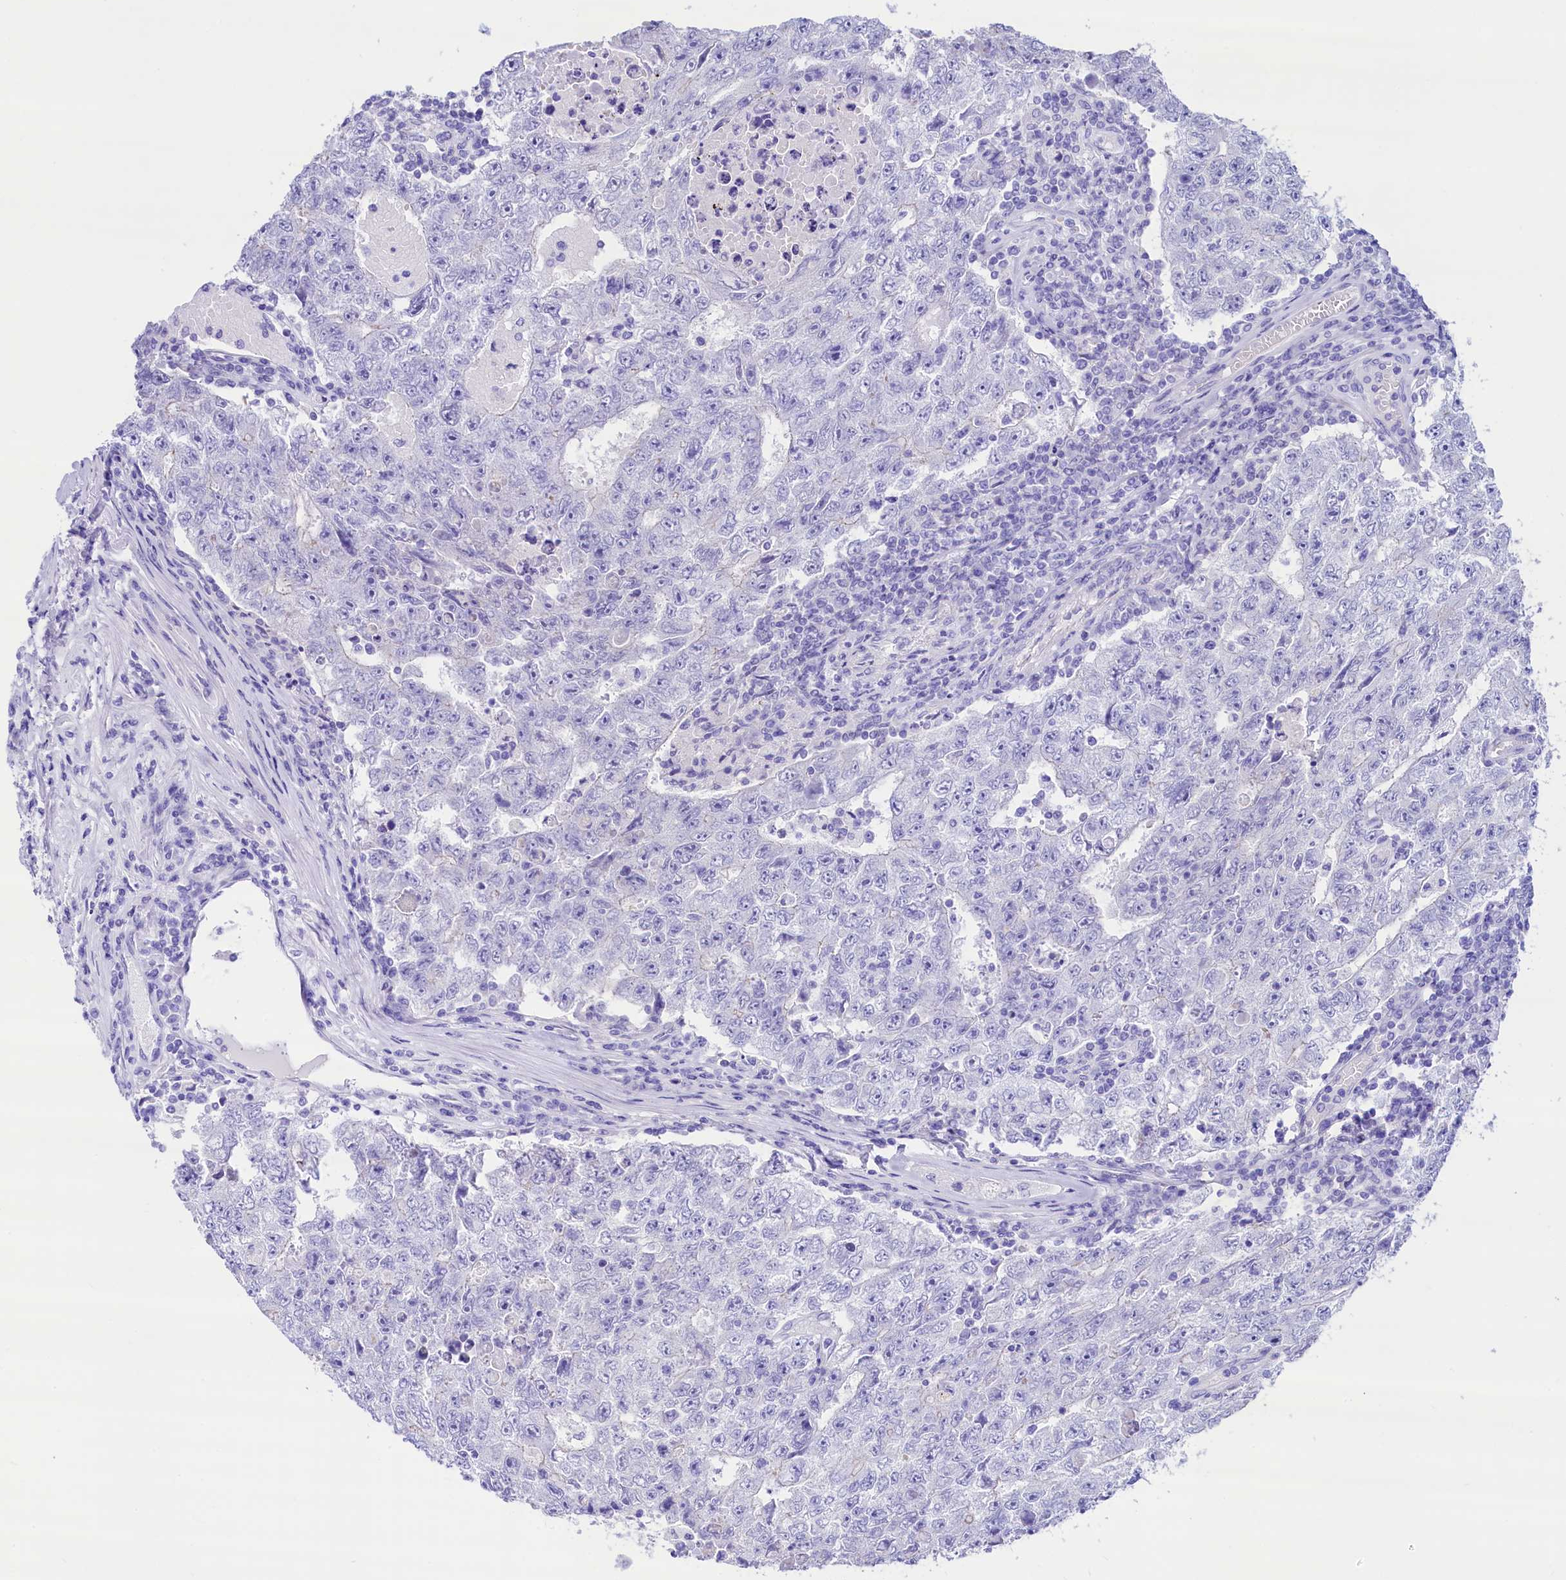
{"staining": {"intensity": "negative", "quantity": "none", "location": "none"}, "tissue": "testis cancer", "cell_type": "Tumor cells", "image_type": "cancer", "snomed": [{"axis": "morphology", "description": "Carcinoma, Embryonal, NOS"}, {"axis": "topography", "description": "Testis"}], "caption": "DAB immunohistochemical staining of testis cancer (embryonal carcinoma) exhibits no significant staining in tumor cells. (Brightfield microscopy of DAB (3,3'-diaminobenzidine) immunohistochemistry at high magnification).", "gene": "RBP3", "patient": {"sex": "male", "age": 17}}